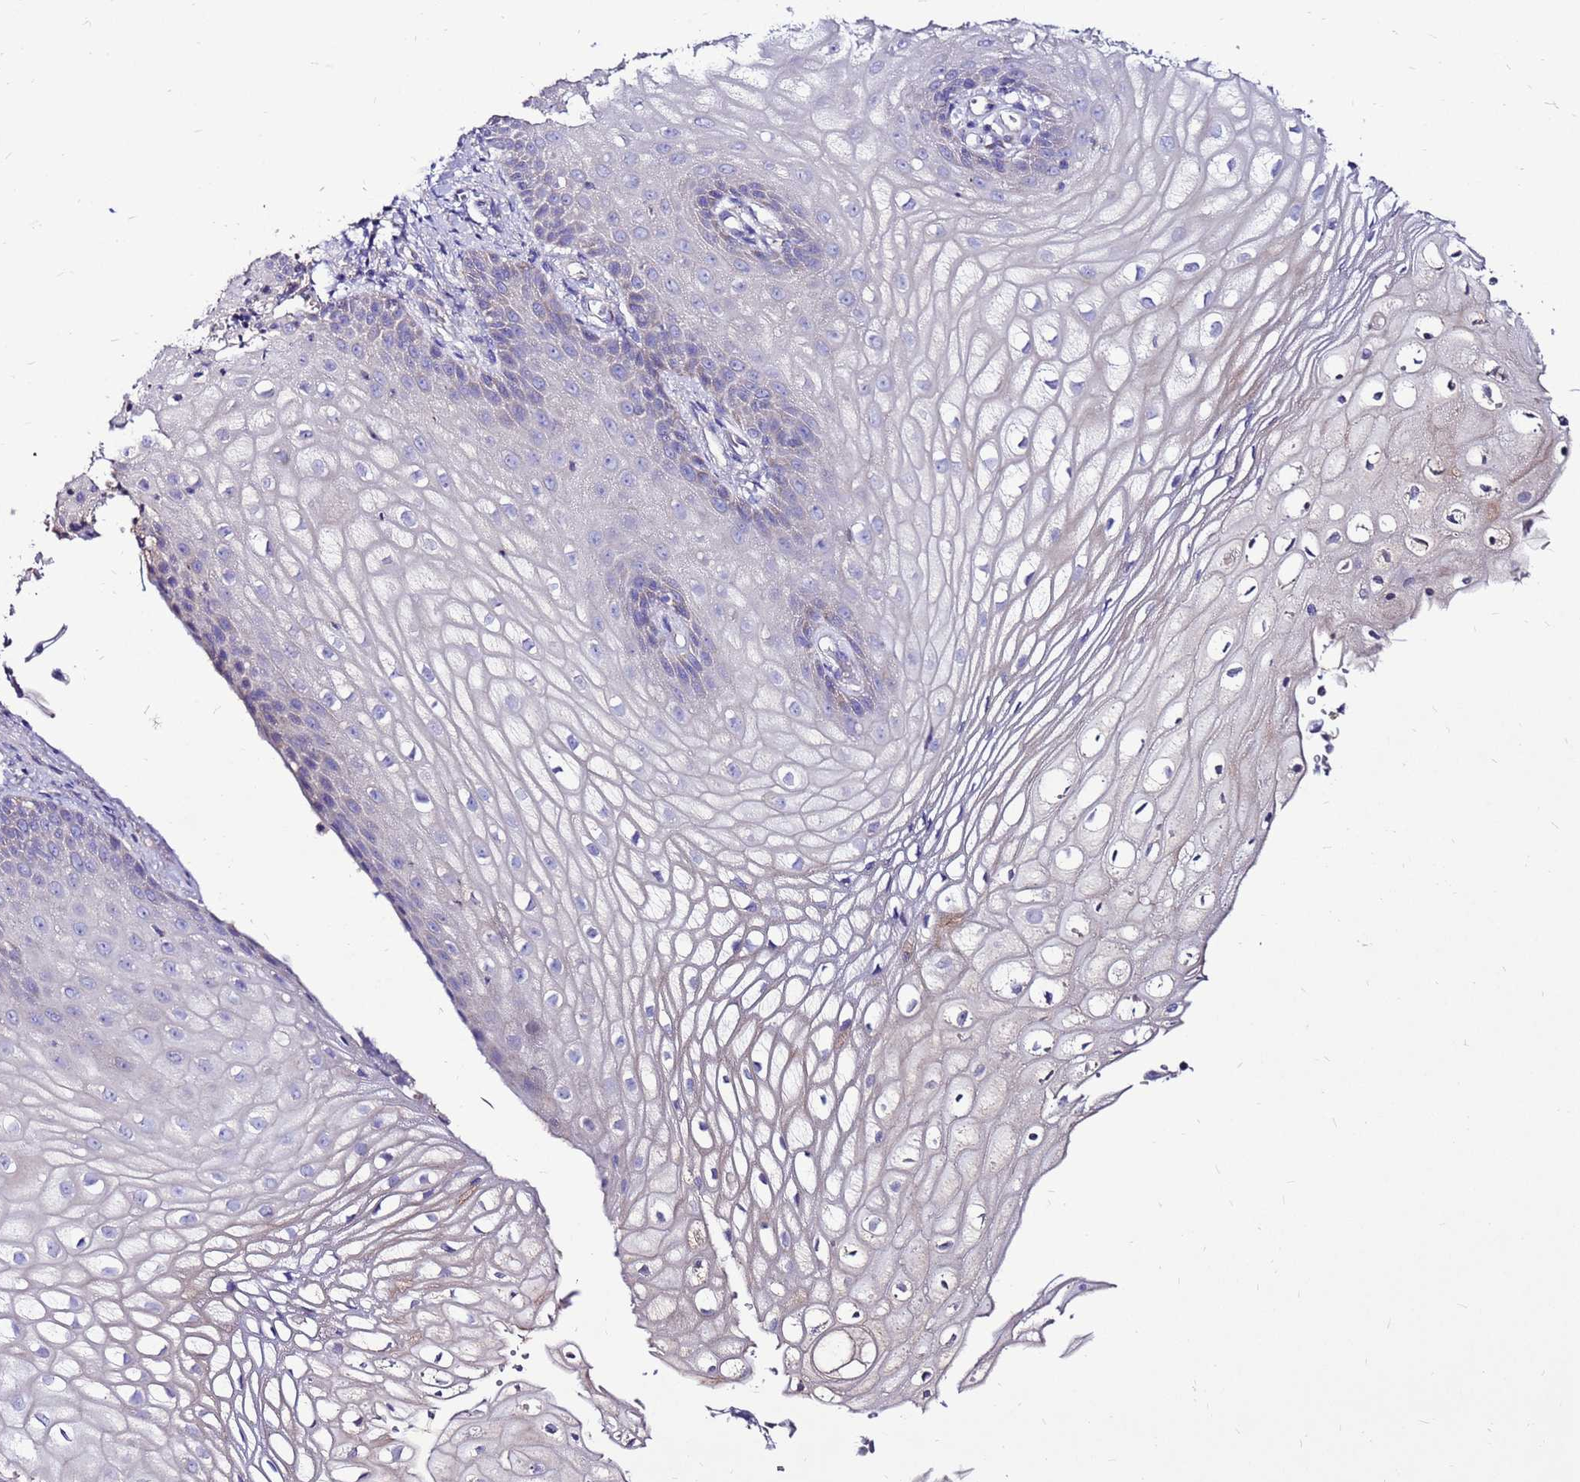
{"staining": {"intensity": "negative", "quantity": "none", "location": "none"}, "tissue": "vagina", "cell_type": "Squamous epithelial cells", "image_type": "normal", "snomed": [{"axis": "morphology", "description": "Normal tissue, NOS"}, {"axis": "topography", "description": "Vagina"}], "caption": "DAB (3,3'-diaminobenzidine) immunohistochemical staining of normal vagina displays no significant positivity in squamous epithelial cells. The staining was performed using DAB (3,3'-diaminobenzidine) to visualize the protein expression in brown, while the nuclei were stained in blue with hematoxylin (Magnification: 20x).", "gene": "TMEM106C", "patient": {"sex": "female", "age": 60}}